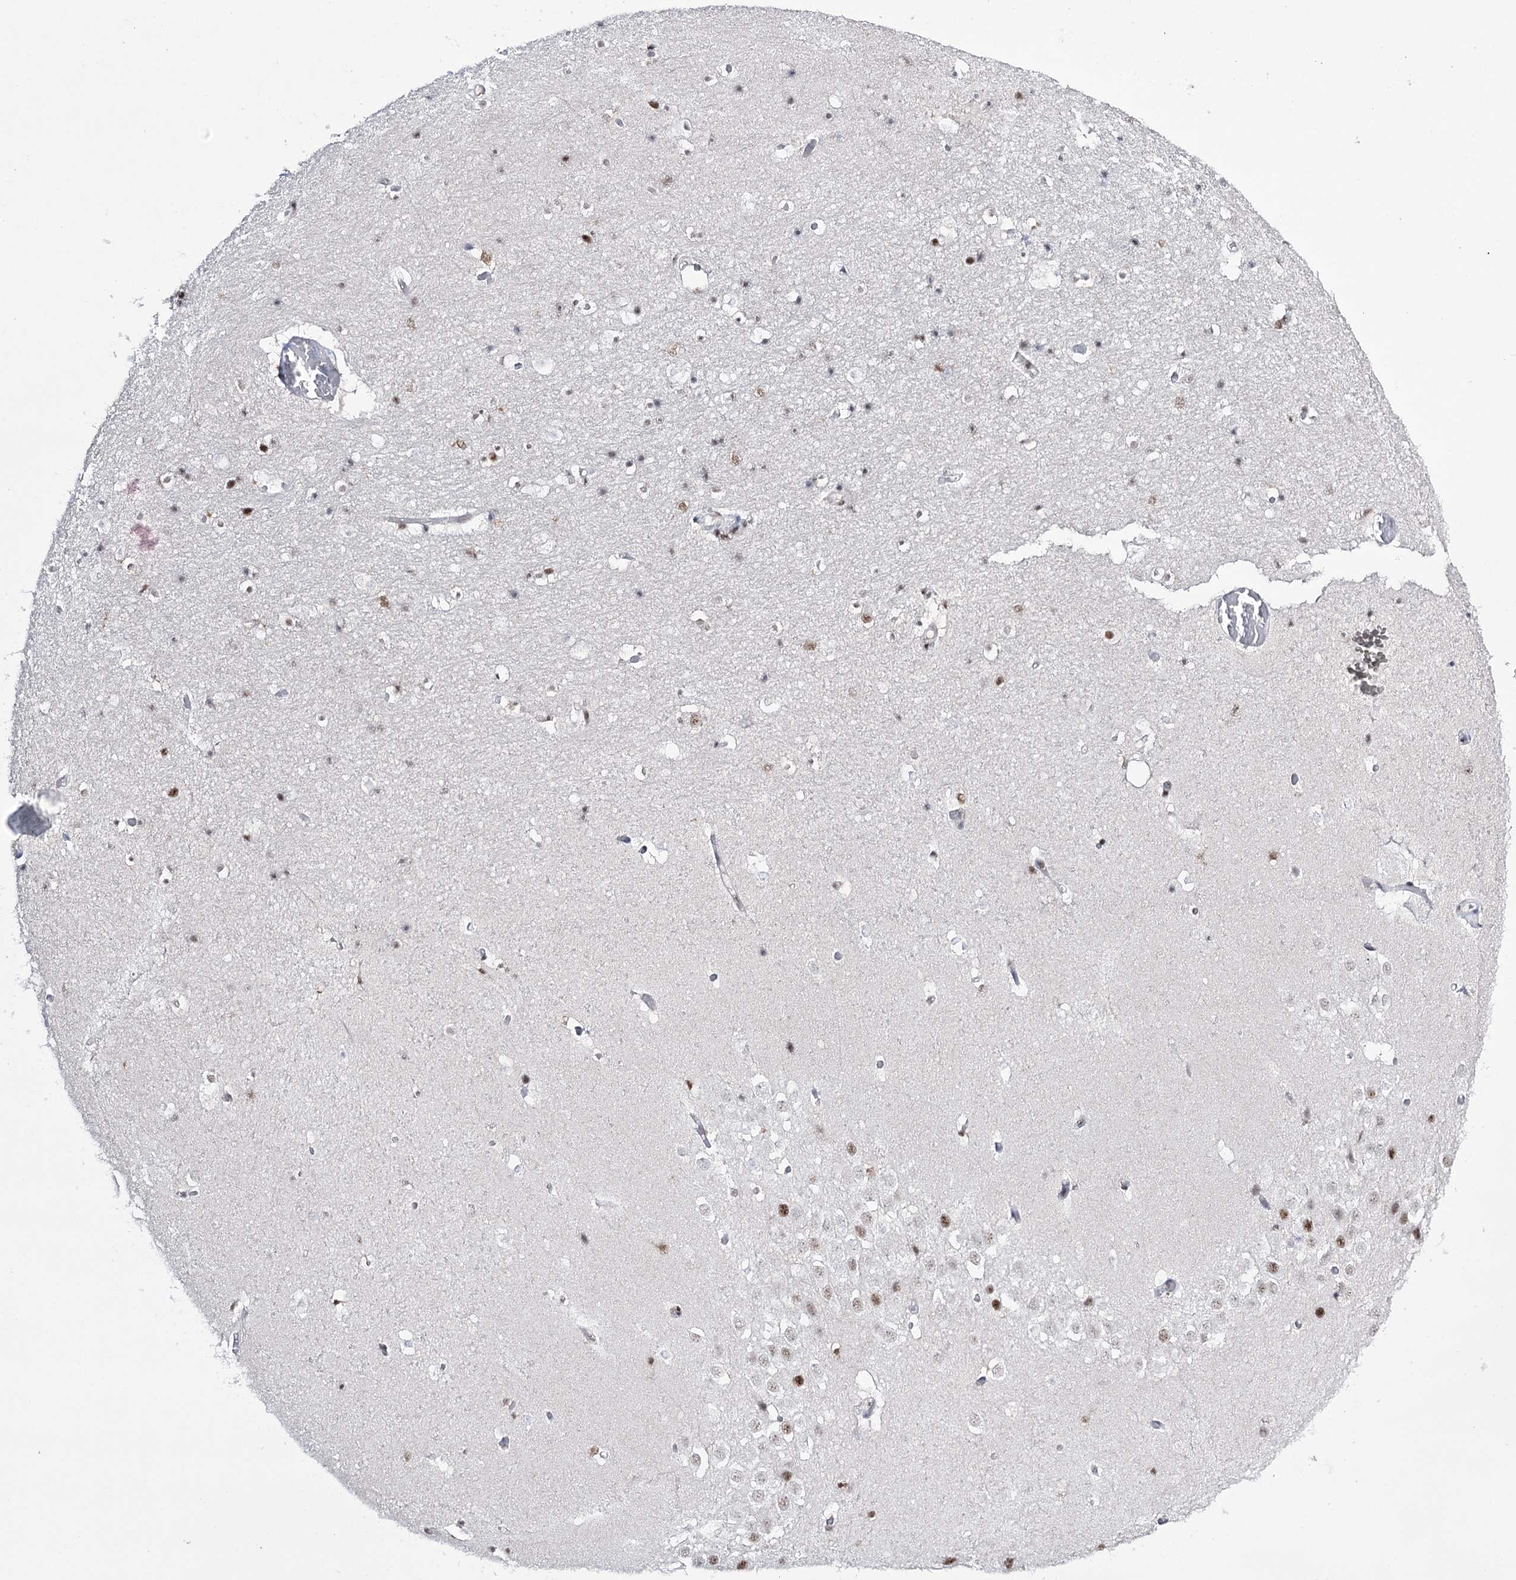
{"staining": {"intensity": "weak", "quantity": "25%-75%", "location": "nuclear"}, "tissue": "hippocampus", "cell_type": "Glial cells", "image_type": "normal", "snomed": [{"axis": "morphology", "description": "Normal tissue, NOS"}, {"axis": "topography", "description": "Hippocampus"}], "caption": "Immunohistochemistry of benign hippocampus reveals low levels of weak nuclear expression in approximately 25%-75% of glial cells.", "gene": "PRPF40A", "patient": {"sex": "female", "age": 52}}